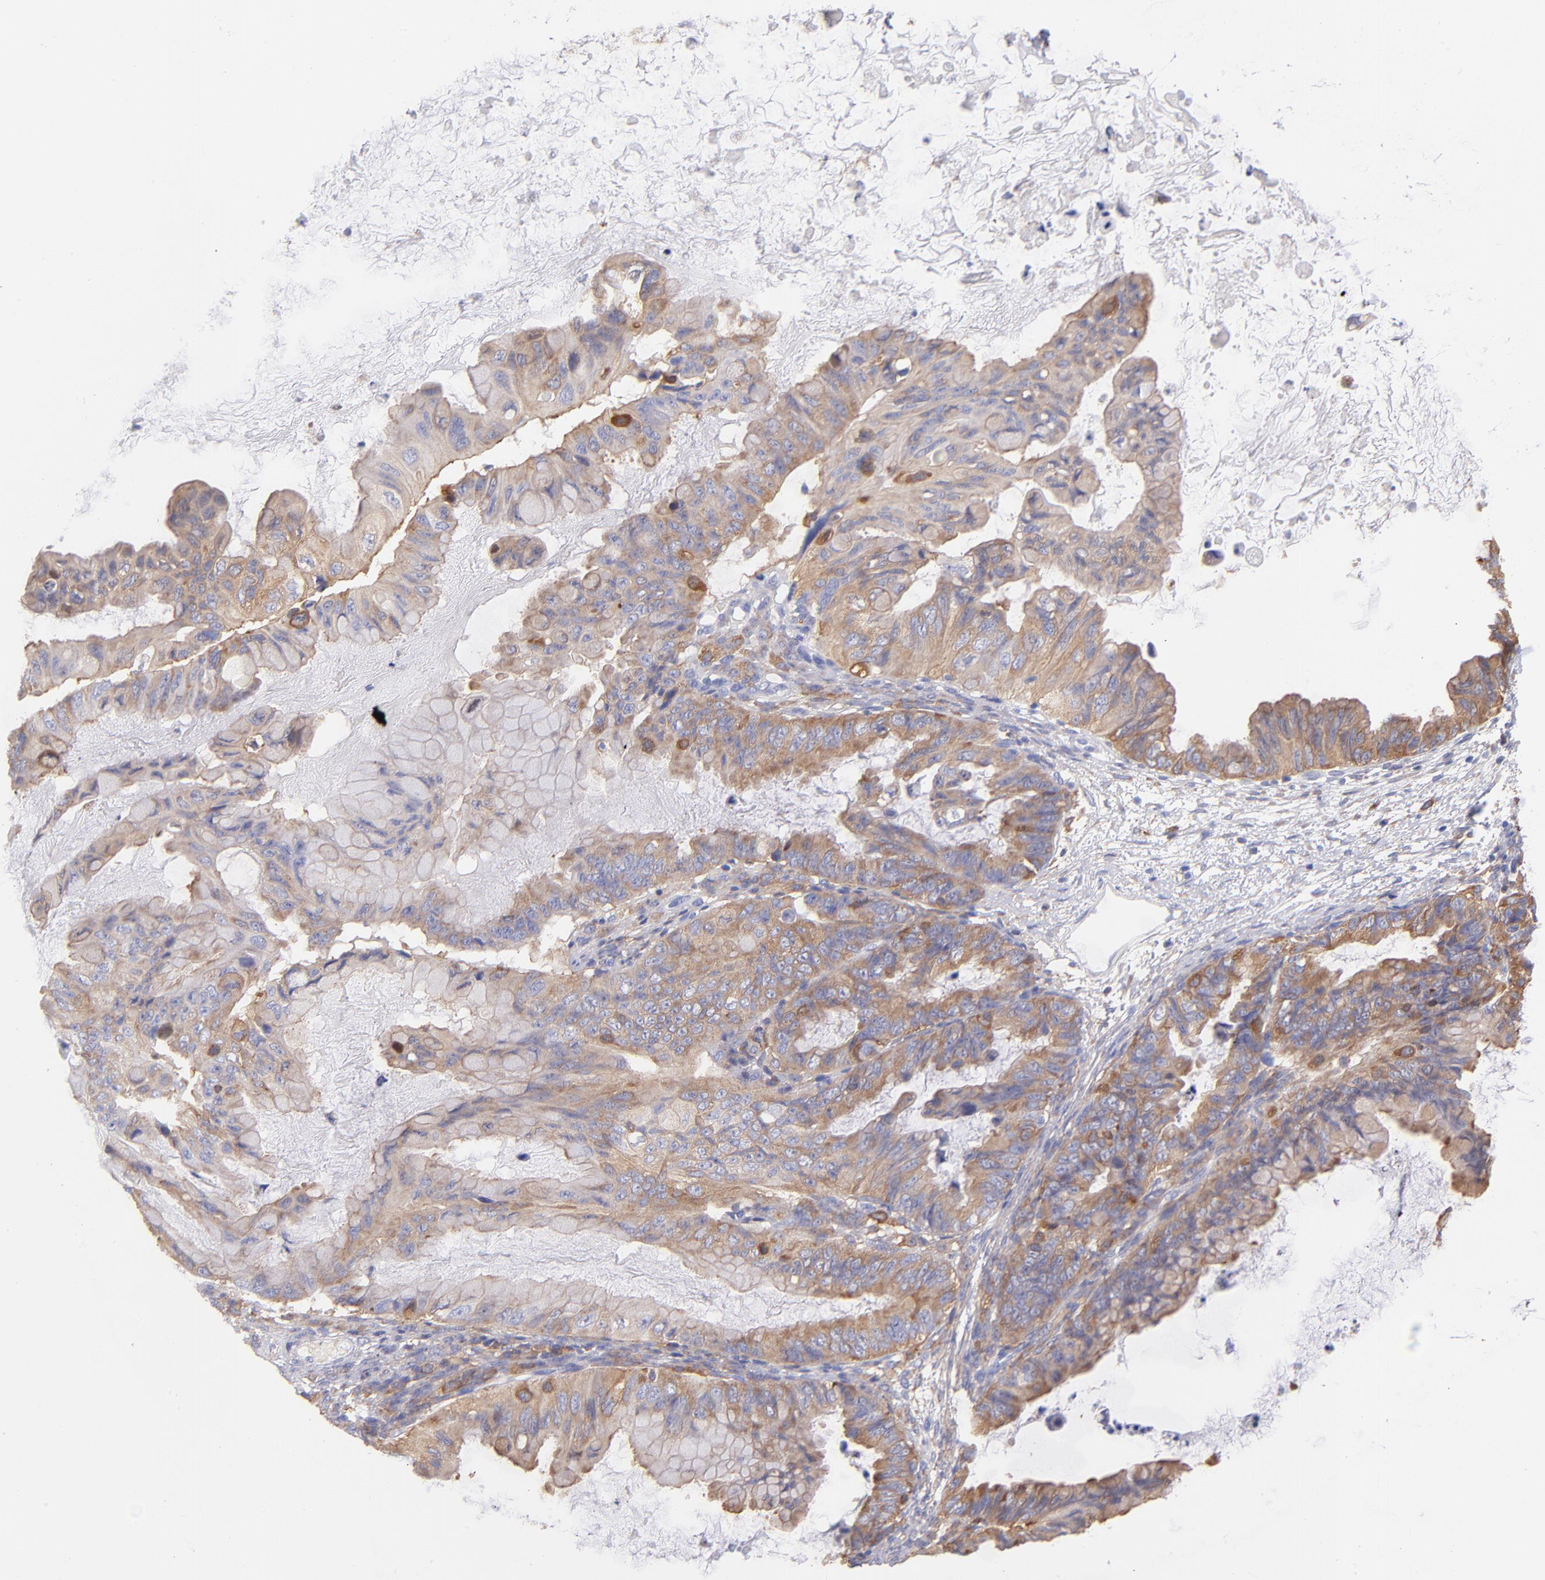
{"staining": {"intensity": "moderate", "quantity": ">75%", "location": "cytoplasmic/membranous"}, "tissue": "ovarian cancer", "cell_type": "Tumor cells", "image_type": "cancer", "snomed": [{"axis": "morphology", "description": "Cystadenocarcinoma, mucinous, NOS"}, {"axis": "topography", "description": "Ovary"}], "caption": "Protein expression analysis of human ovarian mucinous cystadenocarcinoma reveals moderate cytoplasmic/membranous staining in about >75% of tumor cells. Immunohistochemistry (ihc) stains the protein in brown and the nuclei are stained blue.", "gene": "PRKCA", "patient": {"sex": "female", "age": 36}}